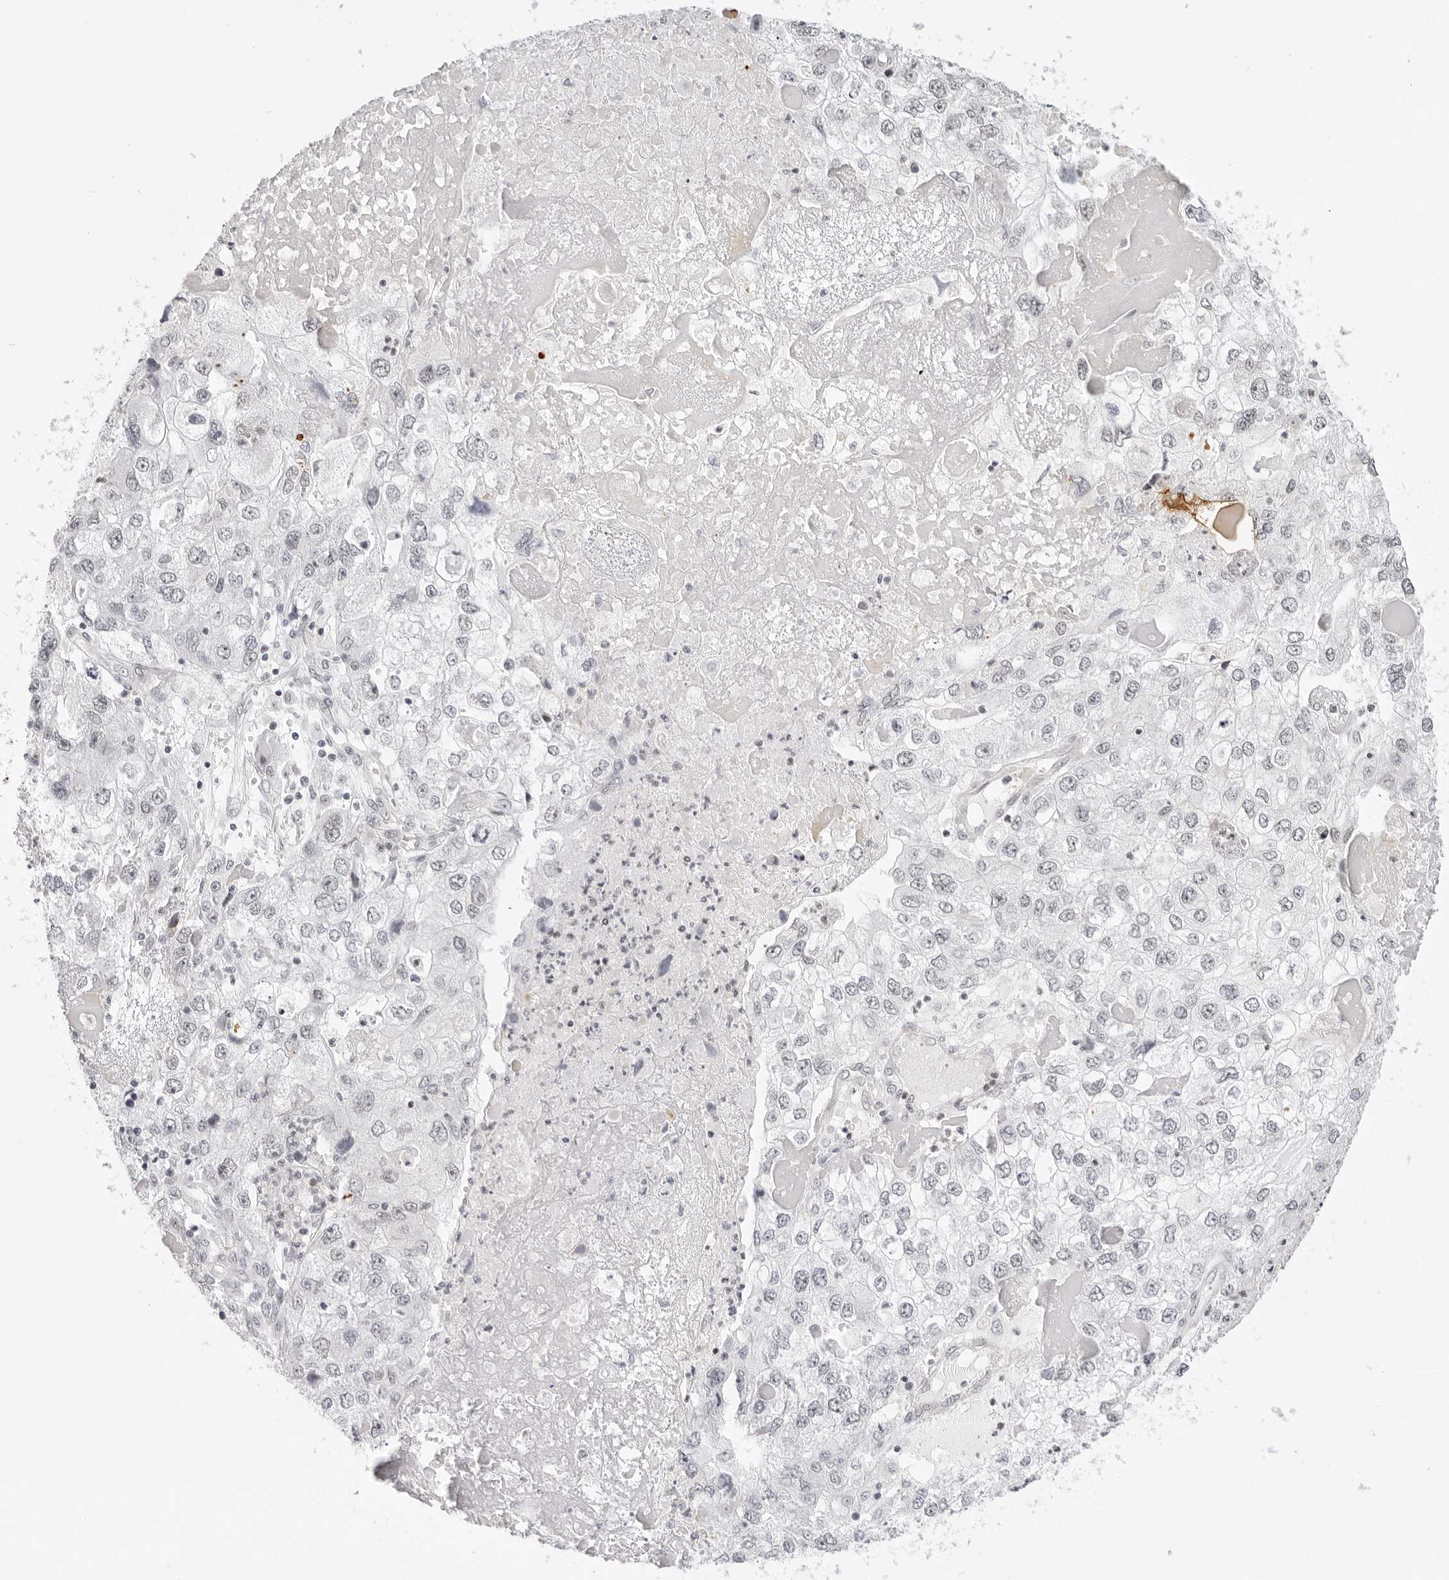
{"staining": {"intensity": "negative", "quantity": "none", "location": "none"}, "tissue": "endometrial cancer", "cell_type": "Tumor cells", "image_type": "cancer", "snomed": [{"axis": "morphology", "description": "Adenocarcinoma, NOS"}, {"axis": "topography", "description": "Endometrium"}], "caption": "Endometrial cancer (adenocarcinoma) was stained to show a protein in brown. There is no significant expression in tumor cells. Brightfield microscopy of IHC stained with DAB (brown) and hematoxylin (blue), captured at high magnification.", "gene": "TCIM", "patient": {"sex": "female", "age": 49}}